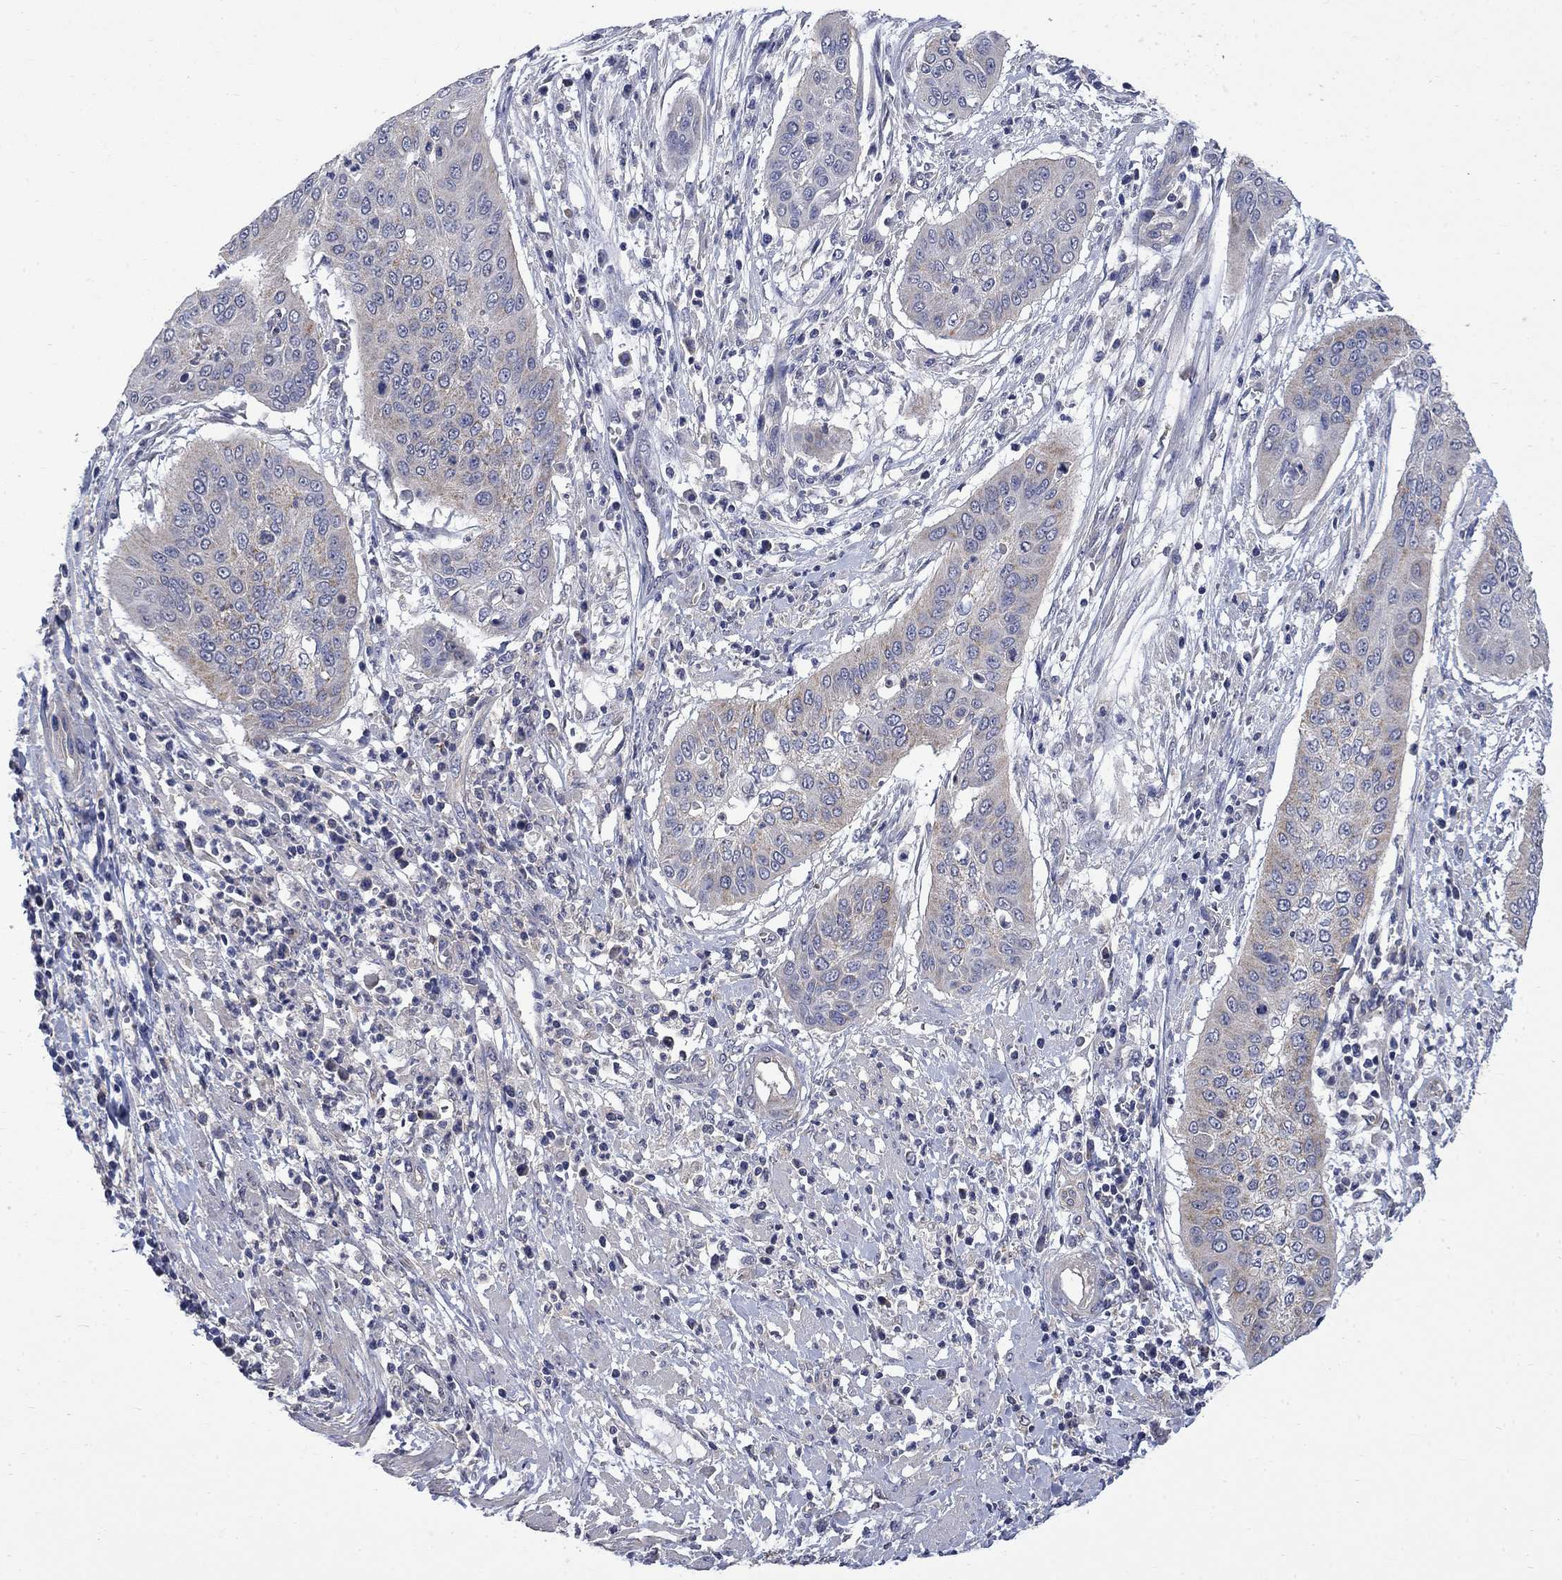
{"staining": {"intensity": "weak", "quantity": "<25%", "location": "cytoplasmic/membranous"}, "tissue": "cervical cancer", "cell_type": "Tumor cells", "image_type": "cancer", "snomed": [{"axis": "morphology", "description": "Squamous cell carcinoma, NOS"}, {"axis": "topography", "description": "Cervix"}], "caption": "Protein analysis of cervical cancer (squamous cell carcinoma) demonstrates no significant staining in tumor cells.", "gene": "HSPA12A", "patient": {"sex": "female", "age": 39}}